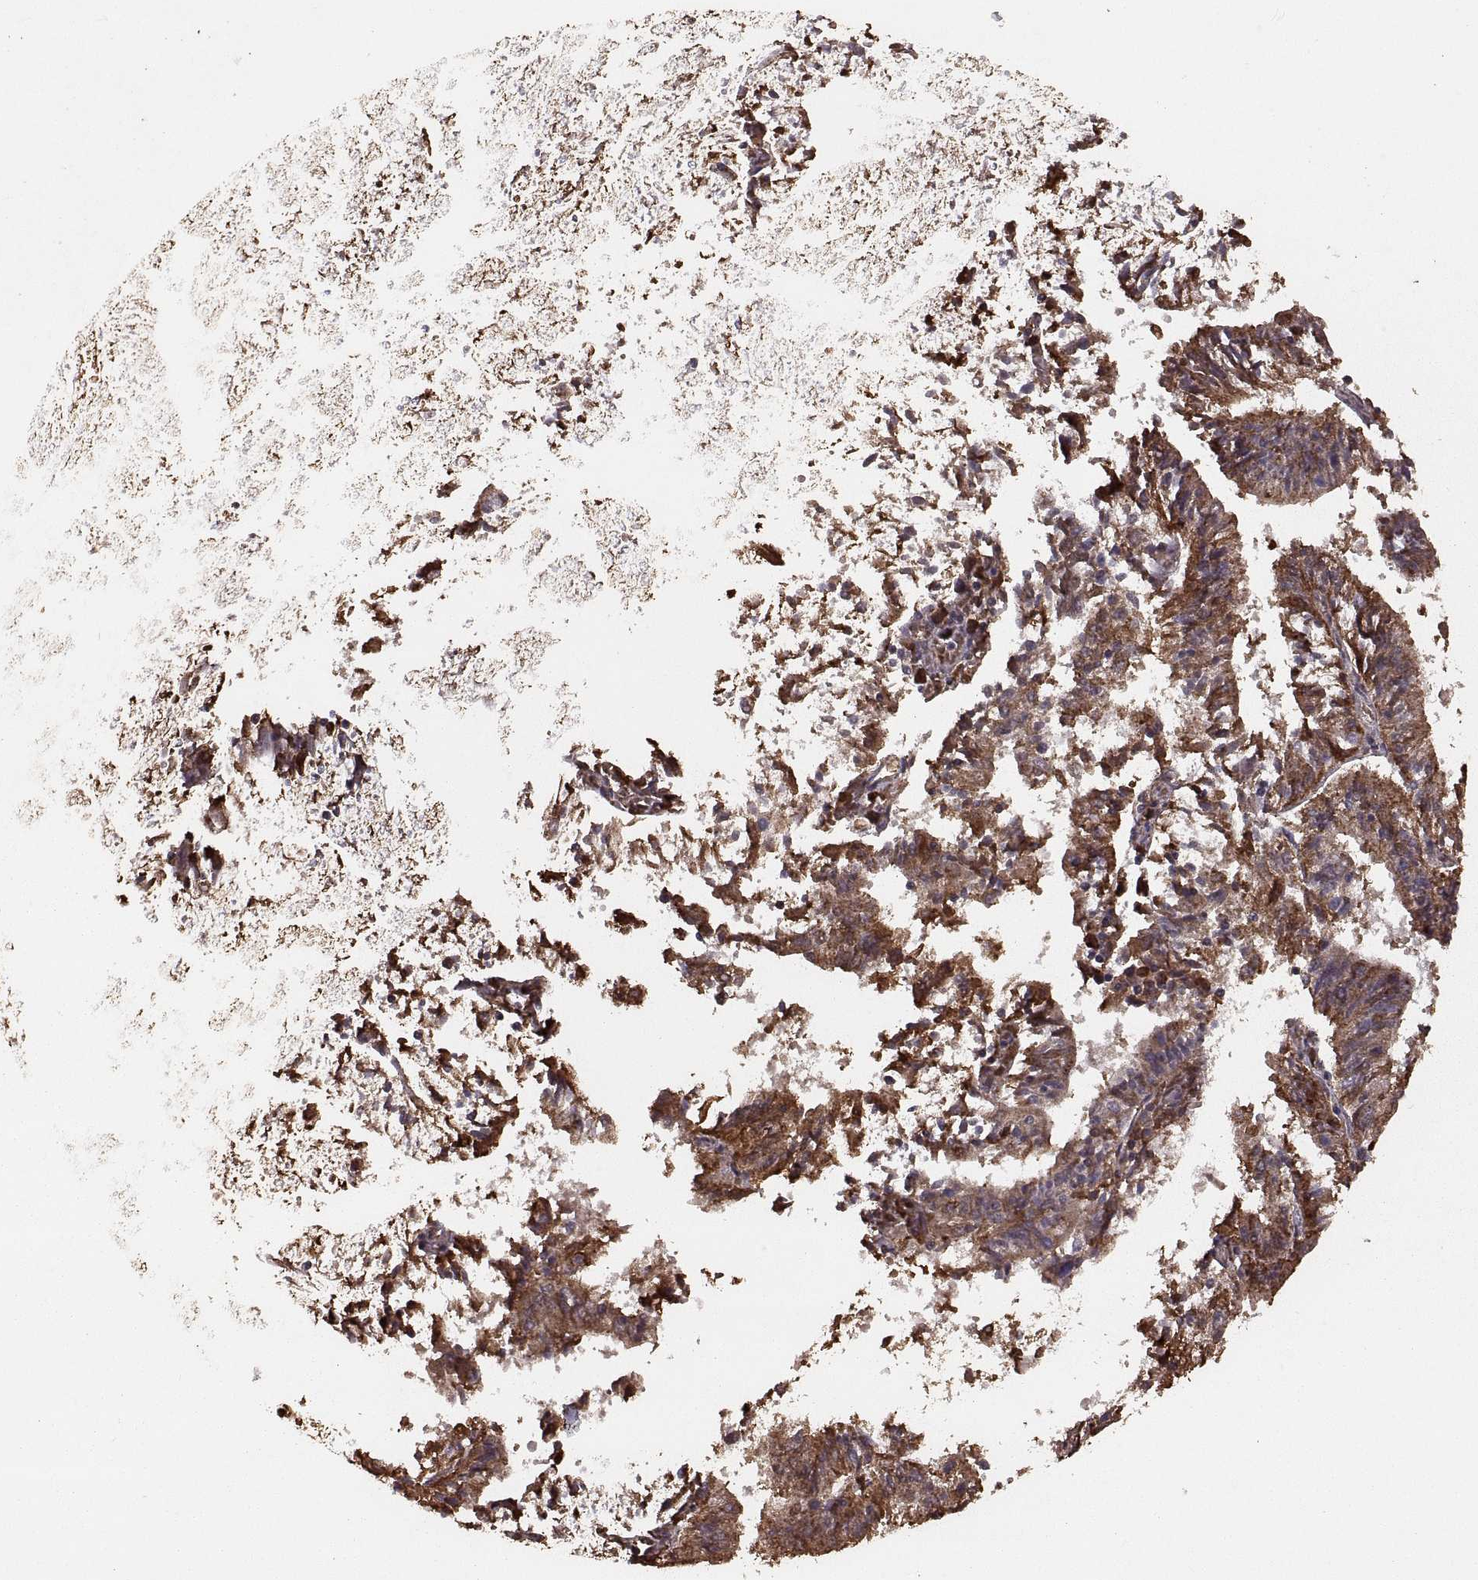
{"staining": {"intensity": "moderate", "quantity": ">75%", "location": "cytoplasmic/membranous"}, "tissue": "endometrial cancer", "cell_type": "Tumor cells", "image_type": "cancer", "snomed": [{"axis": "morphology", "description": "Adenocarcinoma, NOS"}, {"axis": "topography", "description": "Endometrium"}], "caption": "Immunohistochemistry (IHC) micrograph of neoplastic tissue: human endometrial adenocarcinoma stained using immunohistochemistry (IHC) displays medium levels of moderate protein expression localized specifically in the cytoplasmic/membranous of tumor cells, appearing as a cytoplasmic/membranous brown color.", "gene": "RFT1", "patient": {"sex": "female", "age": 82}}